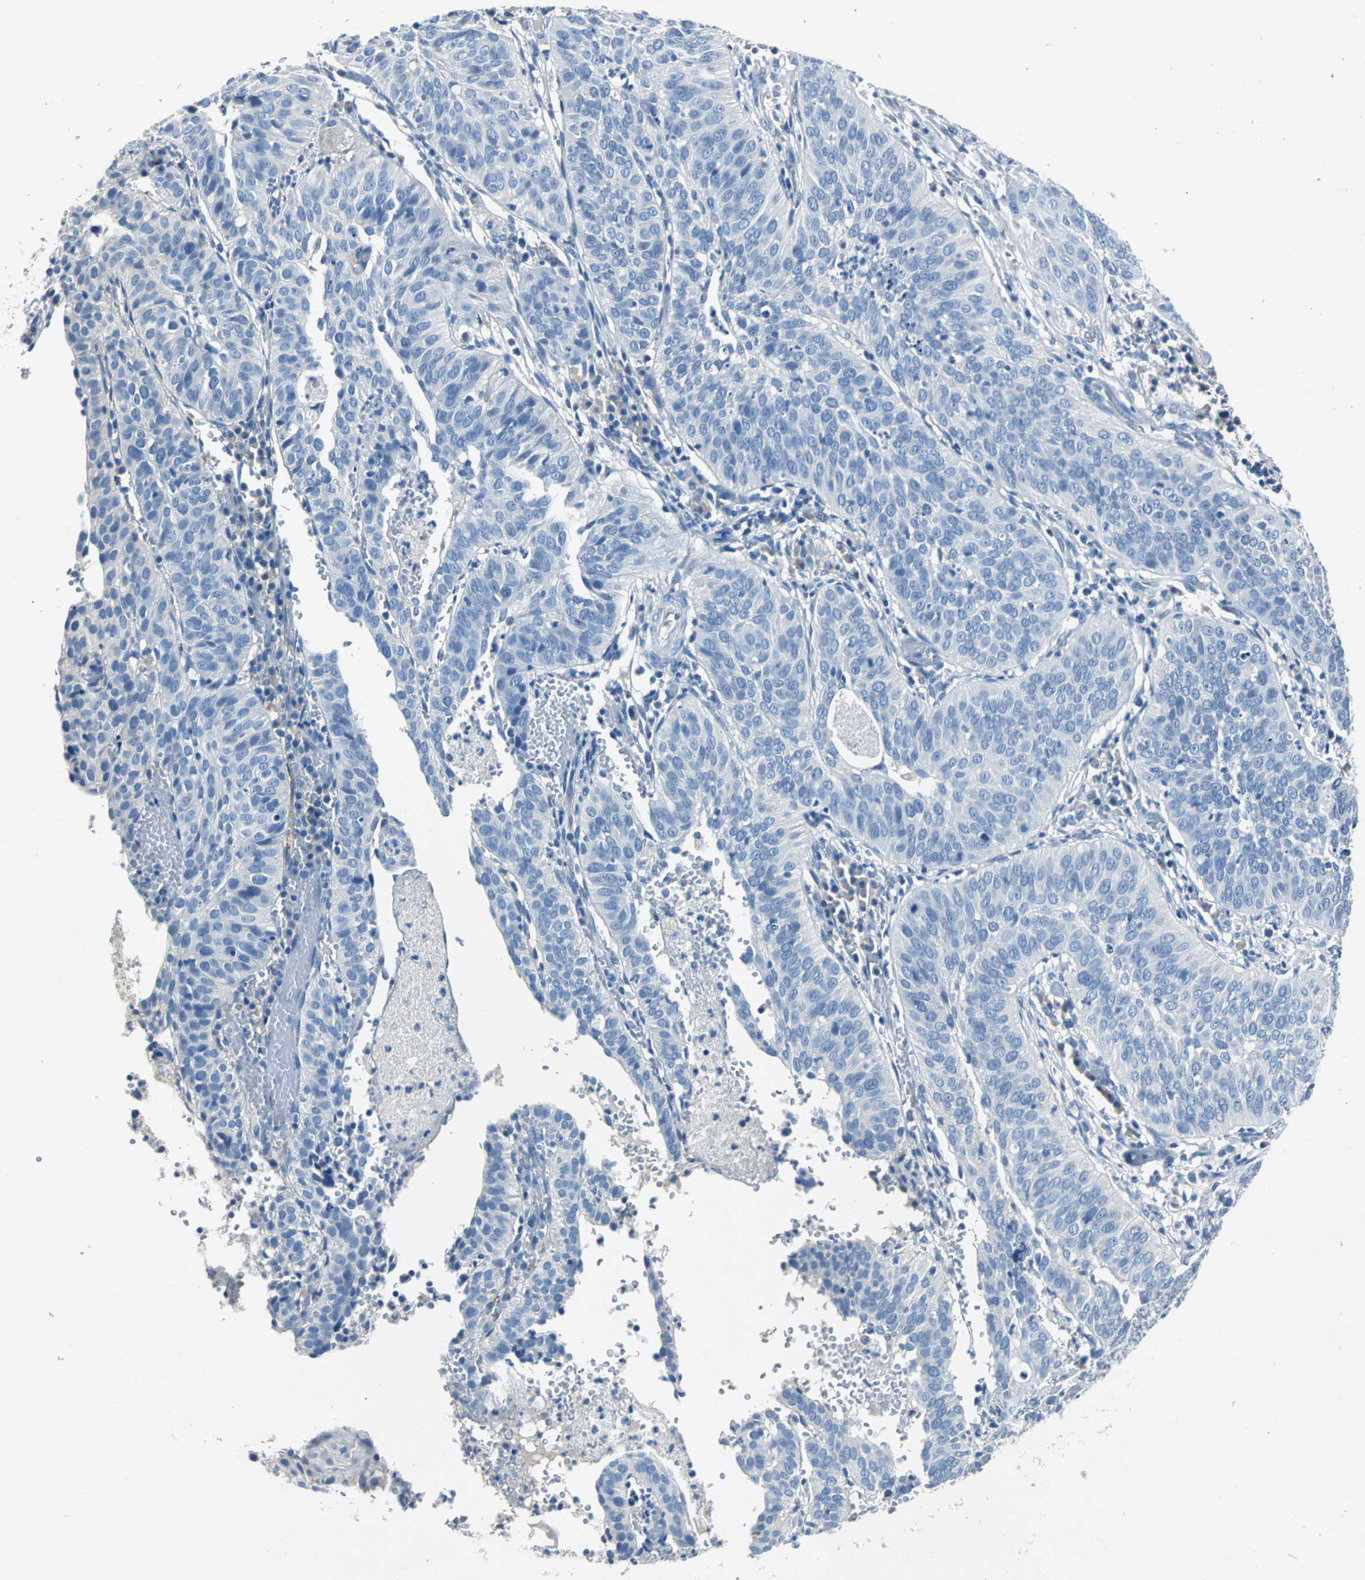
{"staining": {"intensity": "negative", "quantity": "none", "location": "none"}, "tissue": "cervical cancer", "cell_type": "Tumor cells", "image_type": "cancer", "snomed": [{"axis": "morphology", "description": "Squamous cell carcinoma, NOS"}, {"axis": "topography", "description": "Cervix"}], "caption": "Protein analysis of squamous cell carcinoma (cervical) exhibits no significant positivity in tumor cells.", "gene": "EFNB3", "patient": {"sex": "female", "age": 39}}